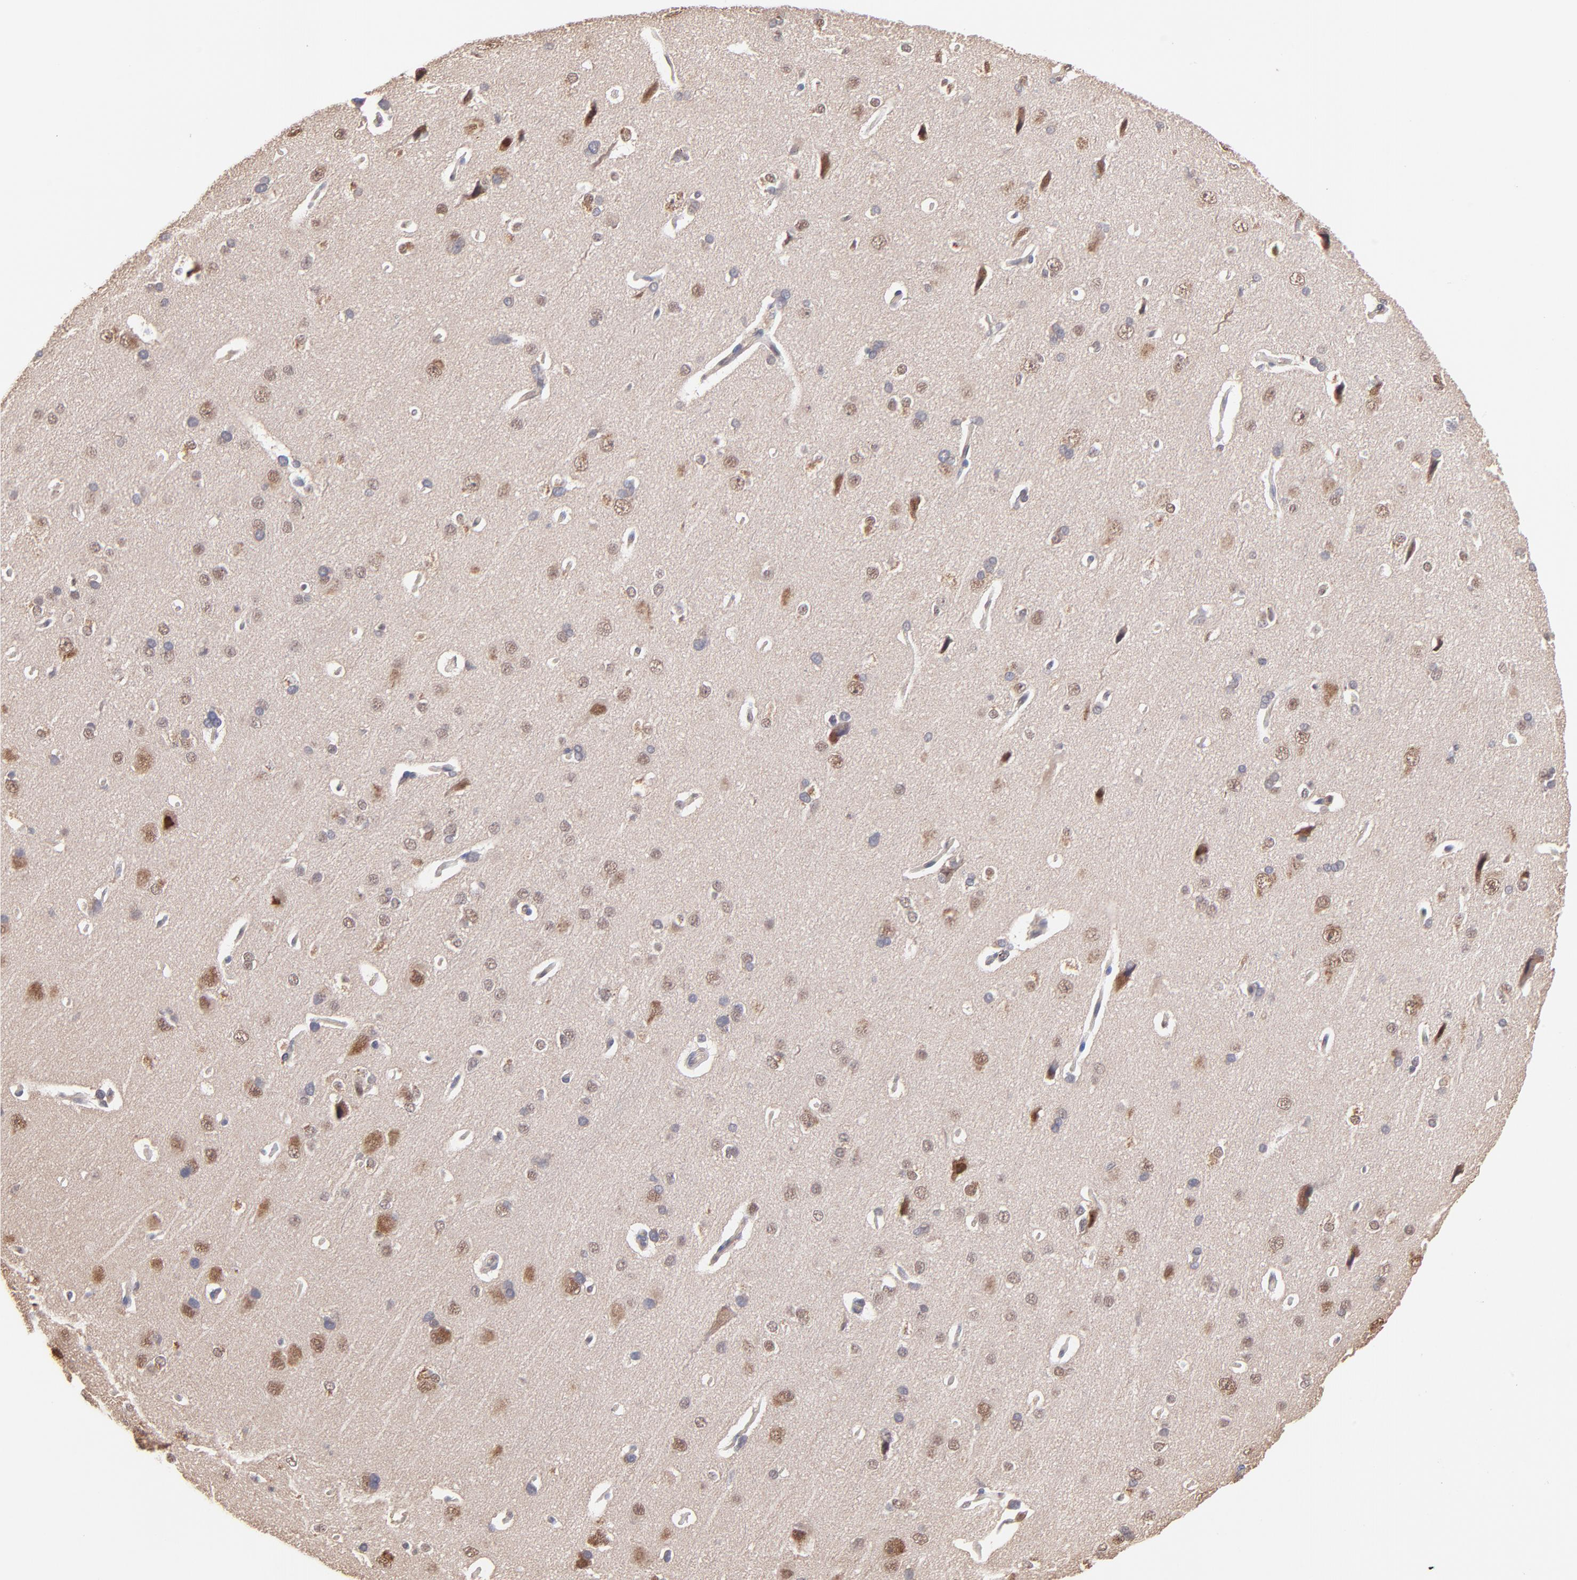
{"staining": {"intensity": "negative", "quantity": "none", "location": "none"}, "tissue": "cerebral cortex", "cell_type": "Endothelial cells", "image_type": "normal", "snomed": [{"axis": "morphology", "description": "Normal tissue, NOS"}, {"axis": "topography", "description": "Cerebral cortex"}], "caption": "Cerebral cortex stained for a protein using immunohistochemistry (IHC) demonstrates no positivity endothelial cells.", "gene": "PSMA6", "patient": {"sex": "male", "age": 62}}